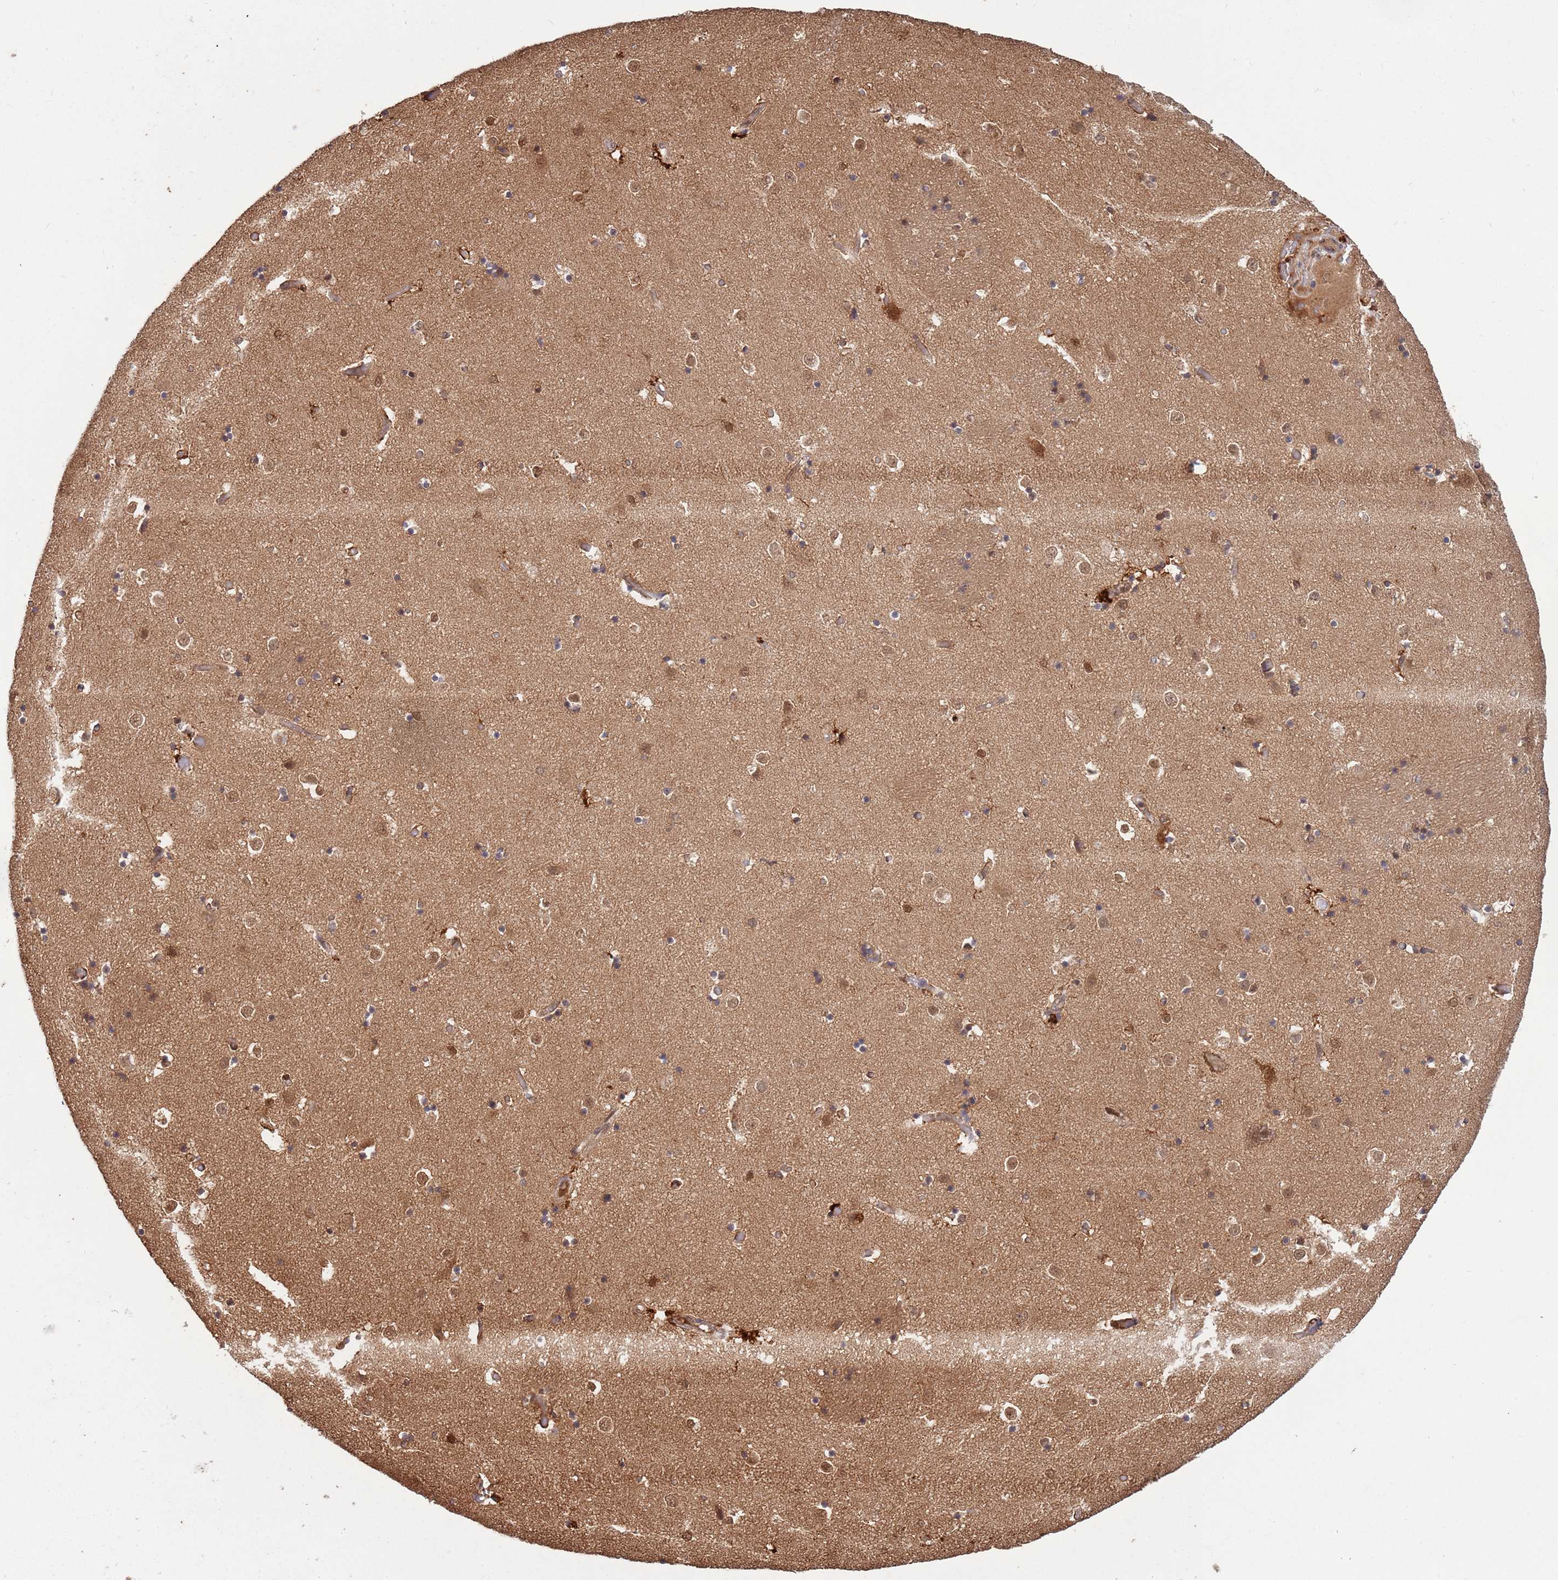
{"staining": {"intensity": "negative", "quantity": "none", "location": "none"}, "tissue": "caudate", "cell_type": "Glial cells", "image_type": "normal", "snomed": [{"axis": "morphology", "description": "Normal tissue, NOS"}, {"axis": "topography", "description": "Lateral ventricle wall"}], "caption": "Protein analysis of normal caudate displays no significant expression in glial cells.", "gene": "SALL1", "patient": {"sex": "female", "age": 52}}